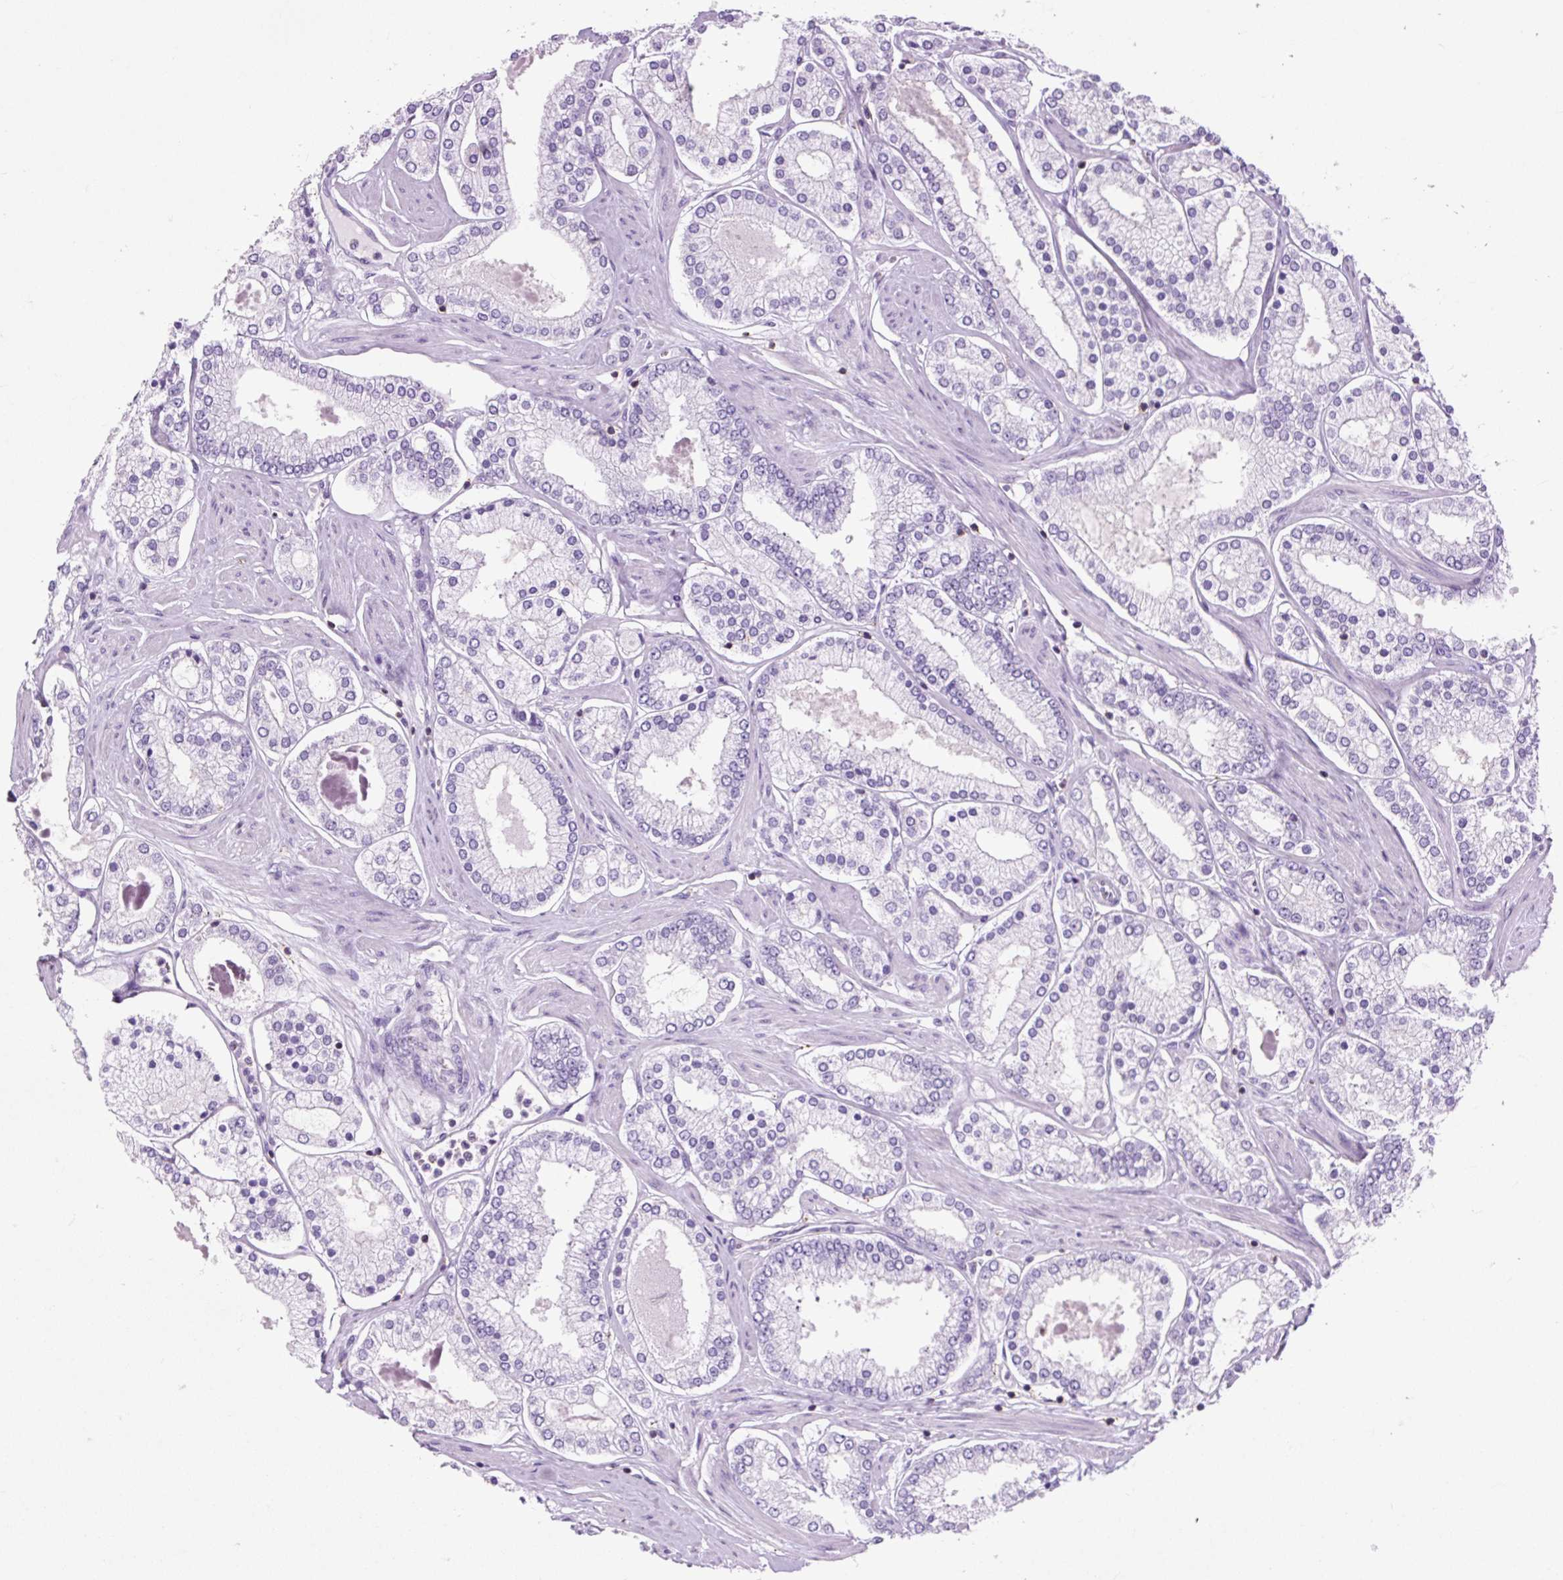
{"staining": {"intensity": "negative", "quantity": "none", "location": "none"}, "tissue": "prostate cancer", "cell_type": "Tumor cells", "image_type": "cancer", "snomed": [{"axis": "morphology", "description": "Adenocarcinoma, Low grade"}, {"axis": "topography", "description": "Prostate"}], "caption": "Protein analysis of prostate cancer (adenocarcinoma (low-grade)) demonstrates no significant positivity in tumor cells.", "gene": "OR10A7", "patient": {"sex": "male", "age": 42}}